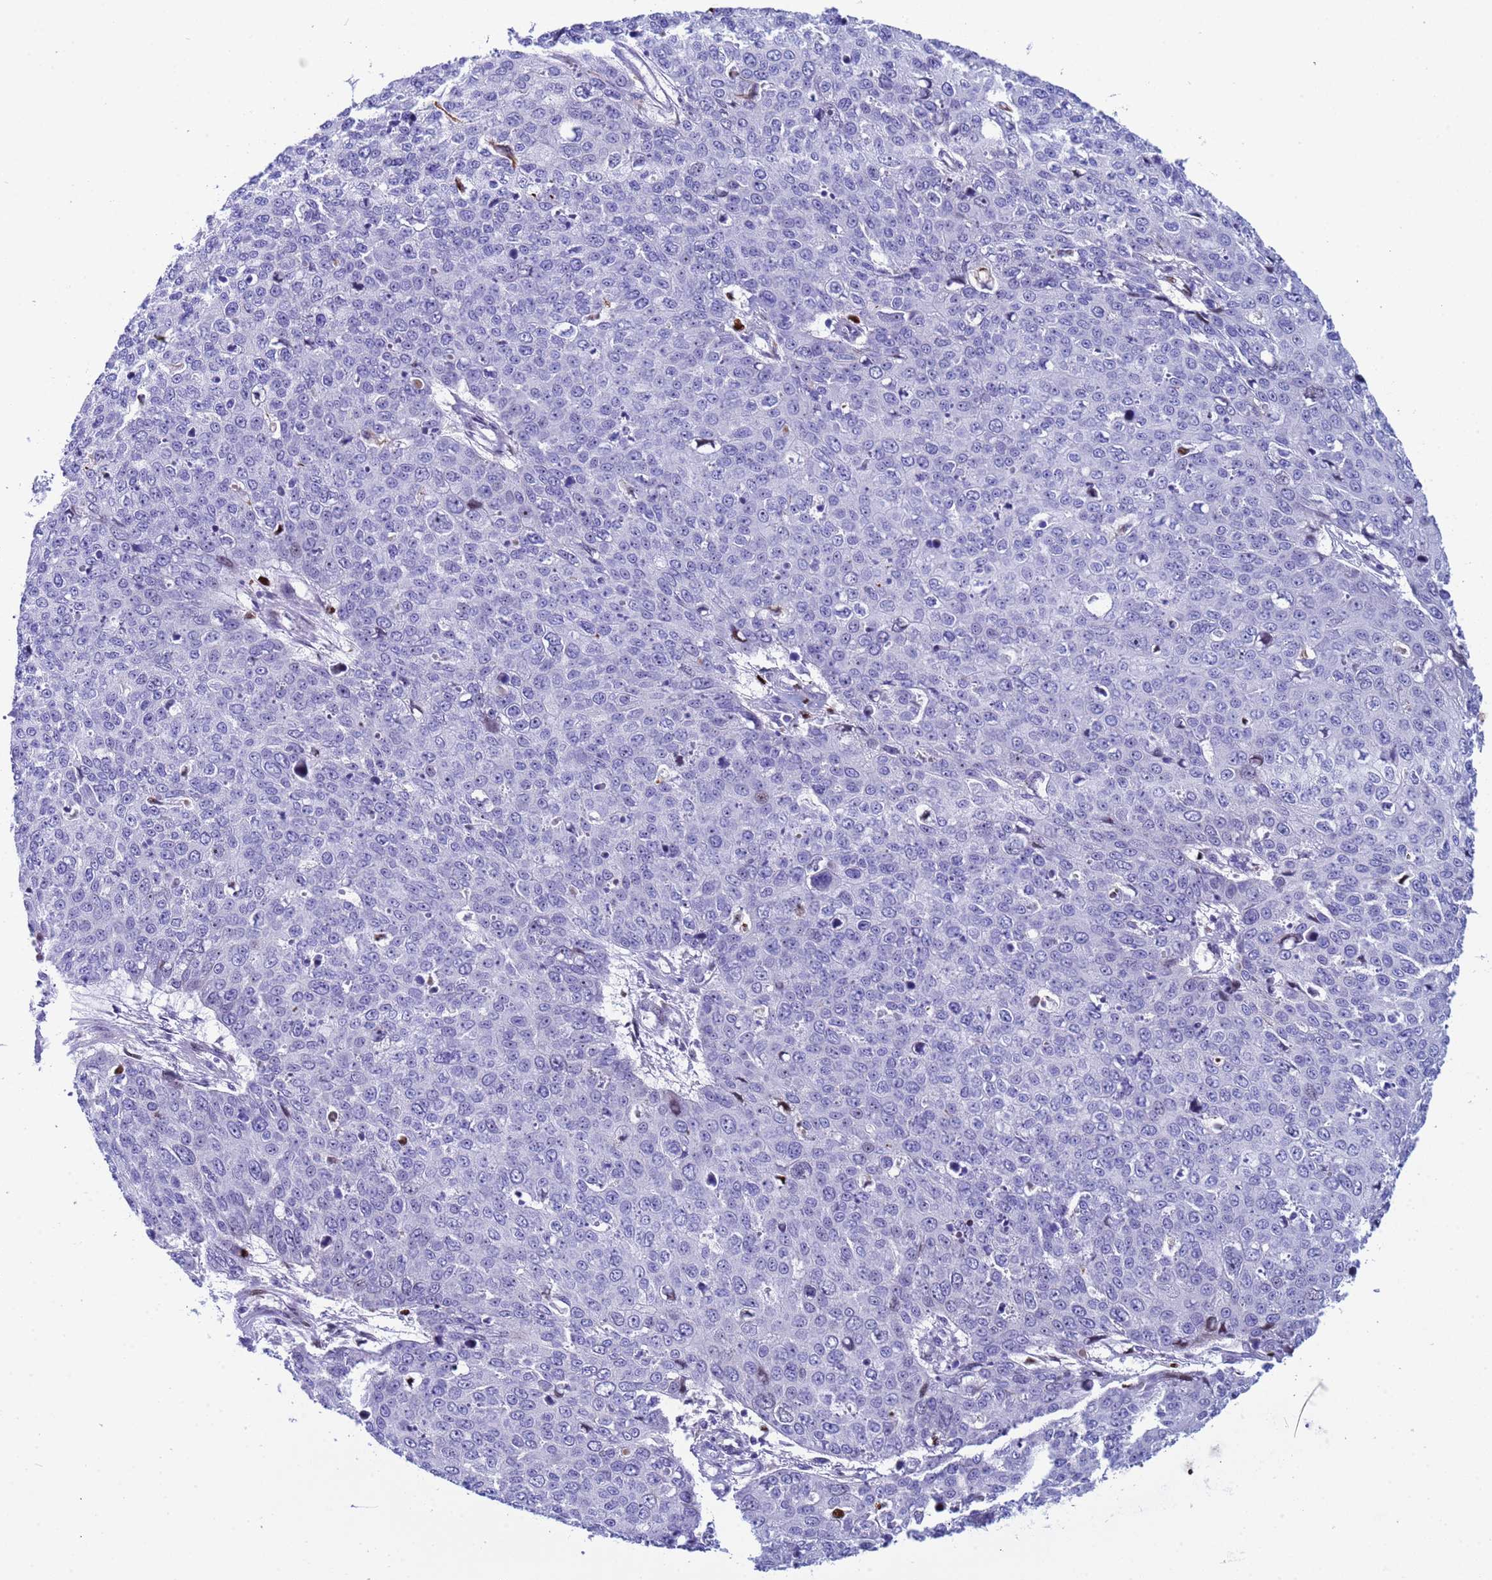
{"staining": {"intensity": "negative", "quantity": "none", "location": "none"}, "tissue": "skin cancer", "cell_type": "Tumor cells", "image_type": "cancer", "snomed": [{"axis": "morphology", "description": "Squamous cell carcinoma, NOS"}, {"axis": "topography", "description": "Skin"}], "caption": "Immunohistochemistry (IHC) micrograph of neoplastic tissue: skin cancer (squamous cell carcinoma) stained with DAB (3,3'-diaminobenzidine) exhibits no significant protein expression in tumor cells. (DAB immunohistochemistry (IHC), high magnification).", "gene": "POP5", "patient": {"sex": "male", "age": 71}}